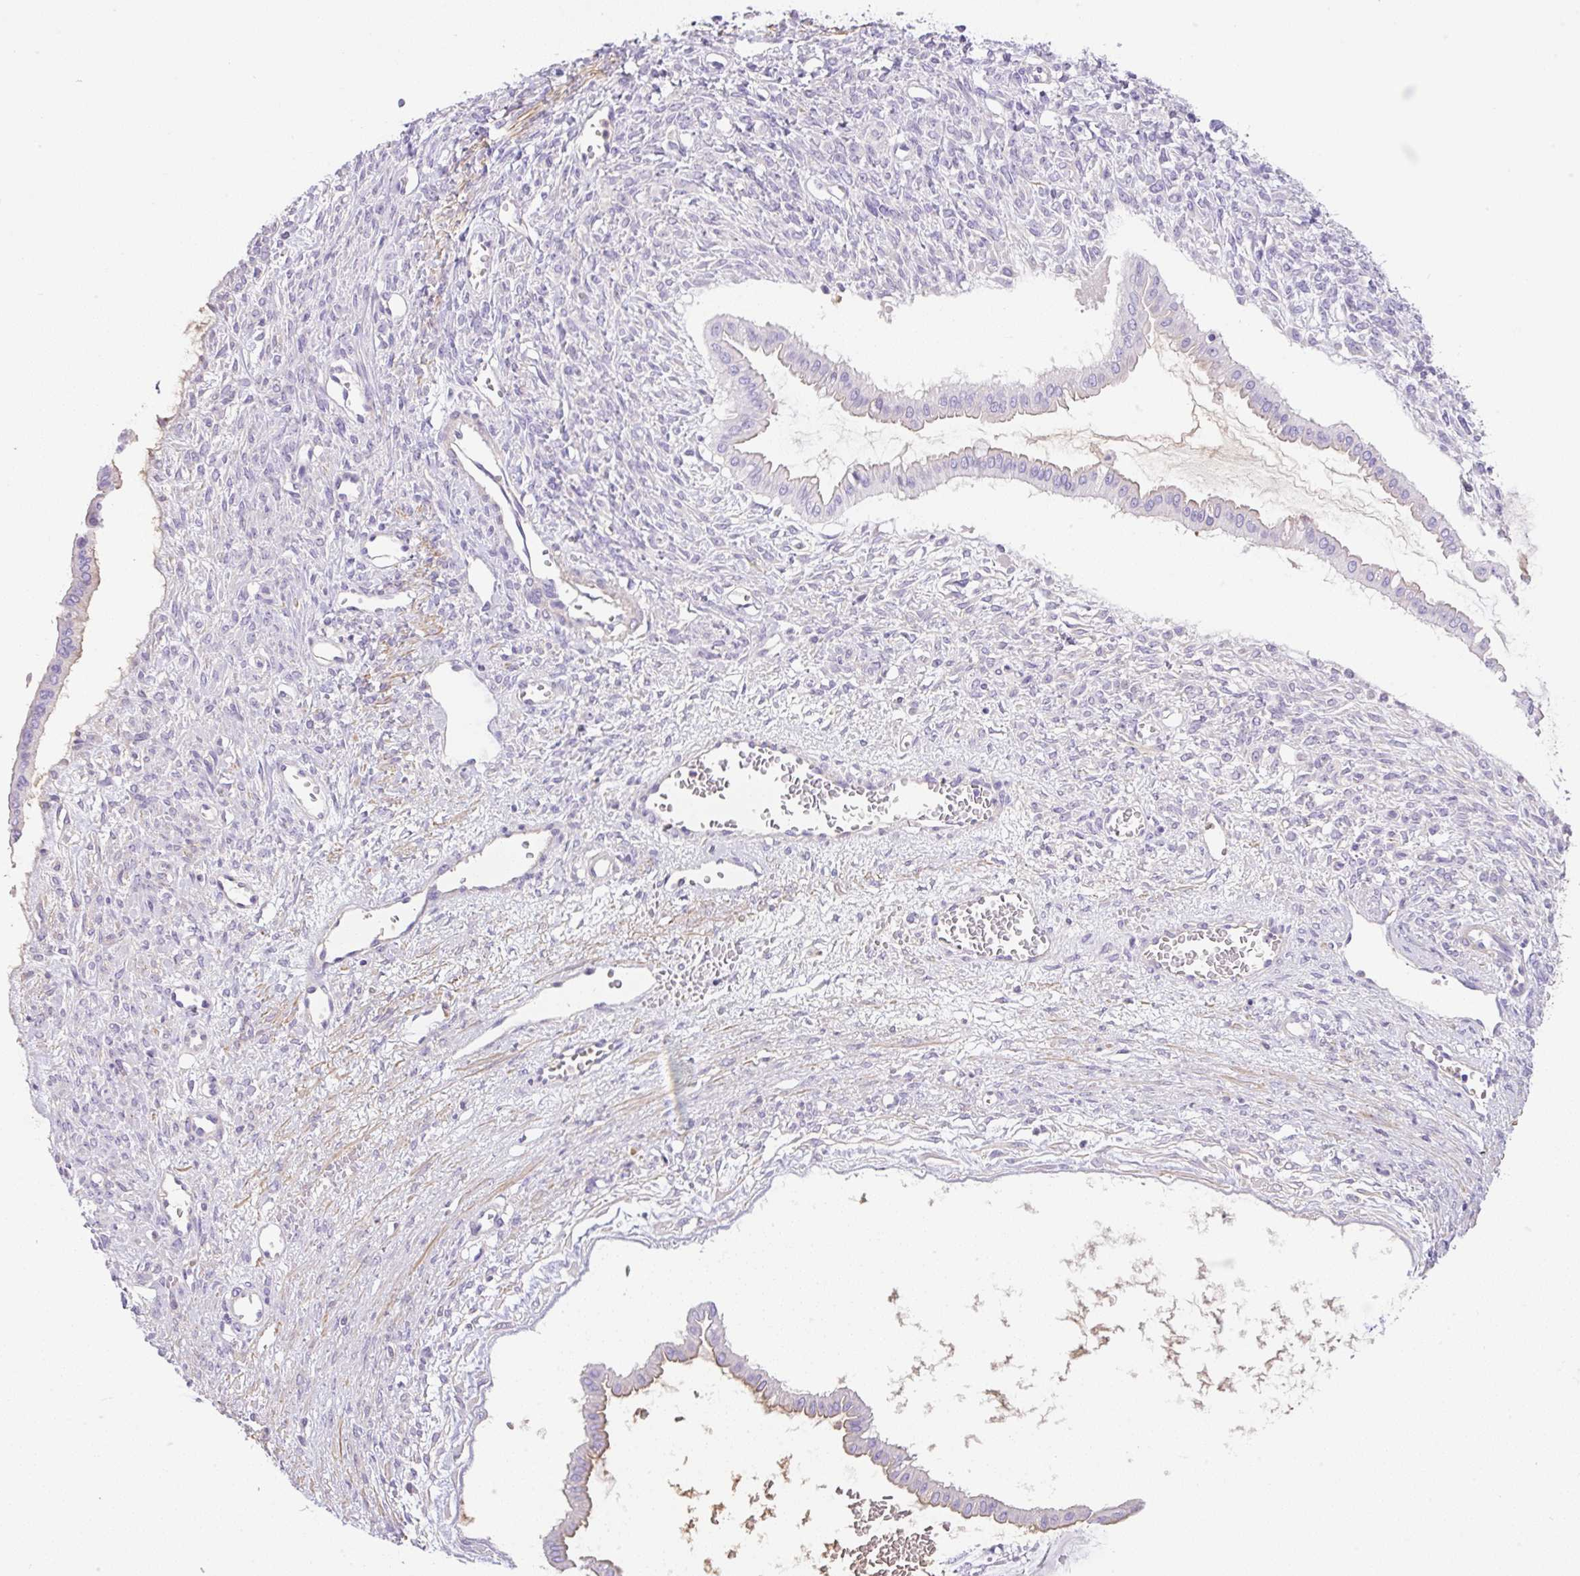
{"staining": {"intensity": "moderate", "quantity": "<25%", "location": "cytoplasmic/membranous"}, "tissue": "ovarian cancer", "cell_type": "Tumor cells", "image_type": "cancer", "snomed": [{"axis": "morphology", "description": "Cystadenocarcinoma, mucinous, NOS"}, {"axis": "topography", "description": "Ovary"}], "caption": "Moderate cytoplasmic/membranous protein staining is appreciated in about <25% of tumor cells in ovarian cancer (mucinous cystadenocarcinoma). The protein is stained brown, and the nuclei are stained in blue (DAB (3,3'-diaminobenzidine) IHC with brightfield microscopy, high magnification).", "gene": "TDRD15", "patient": {"sex": "female", "age": 73}}